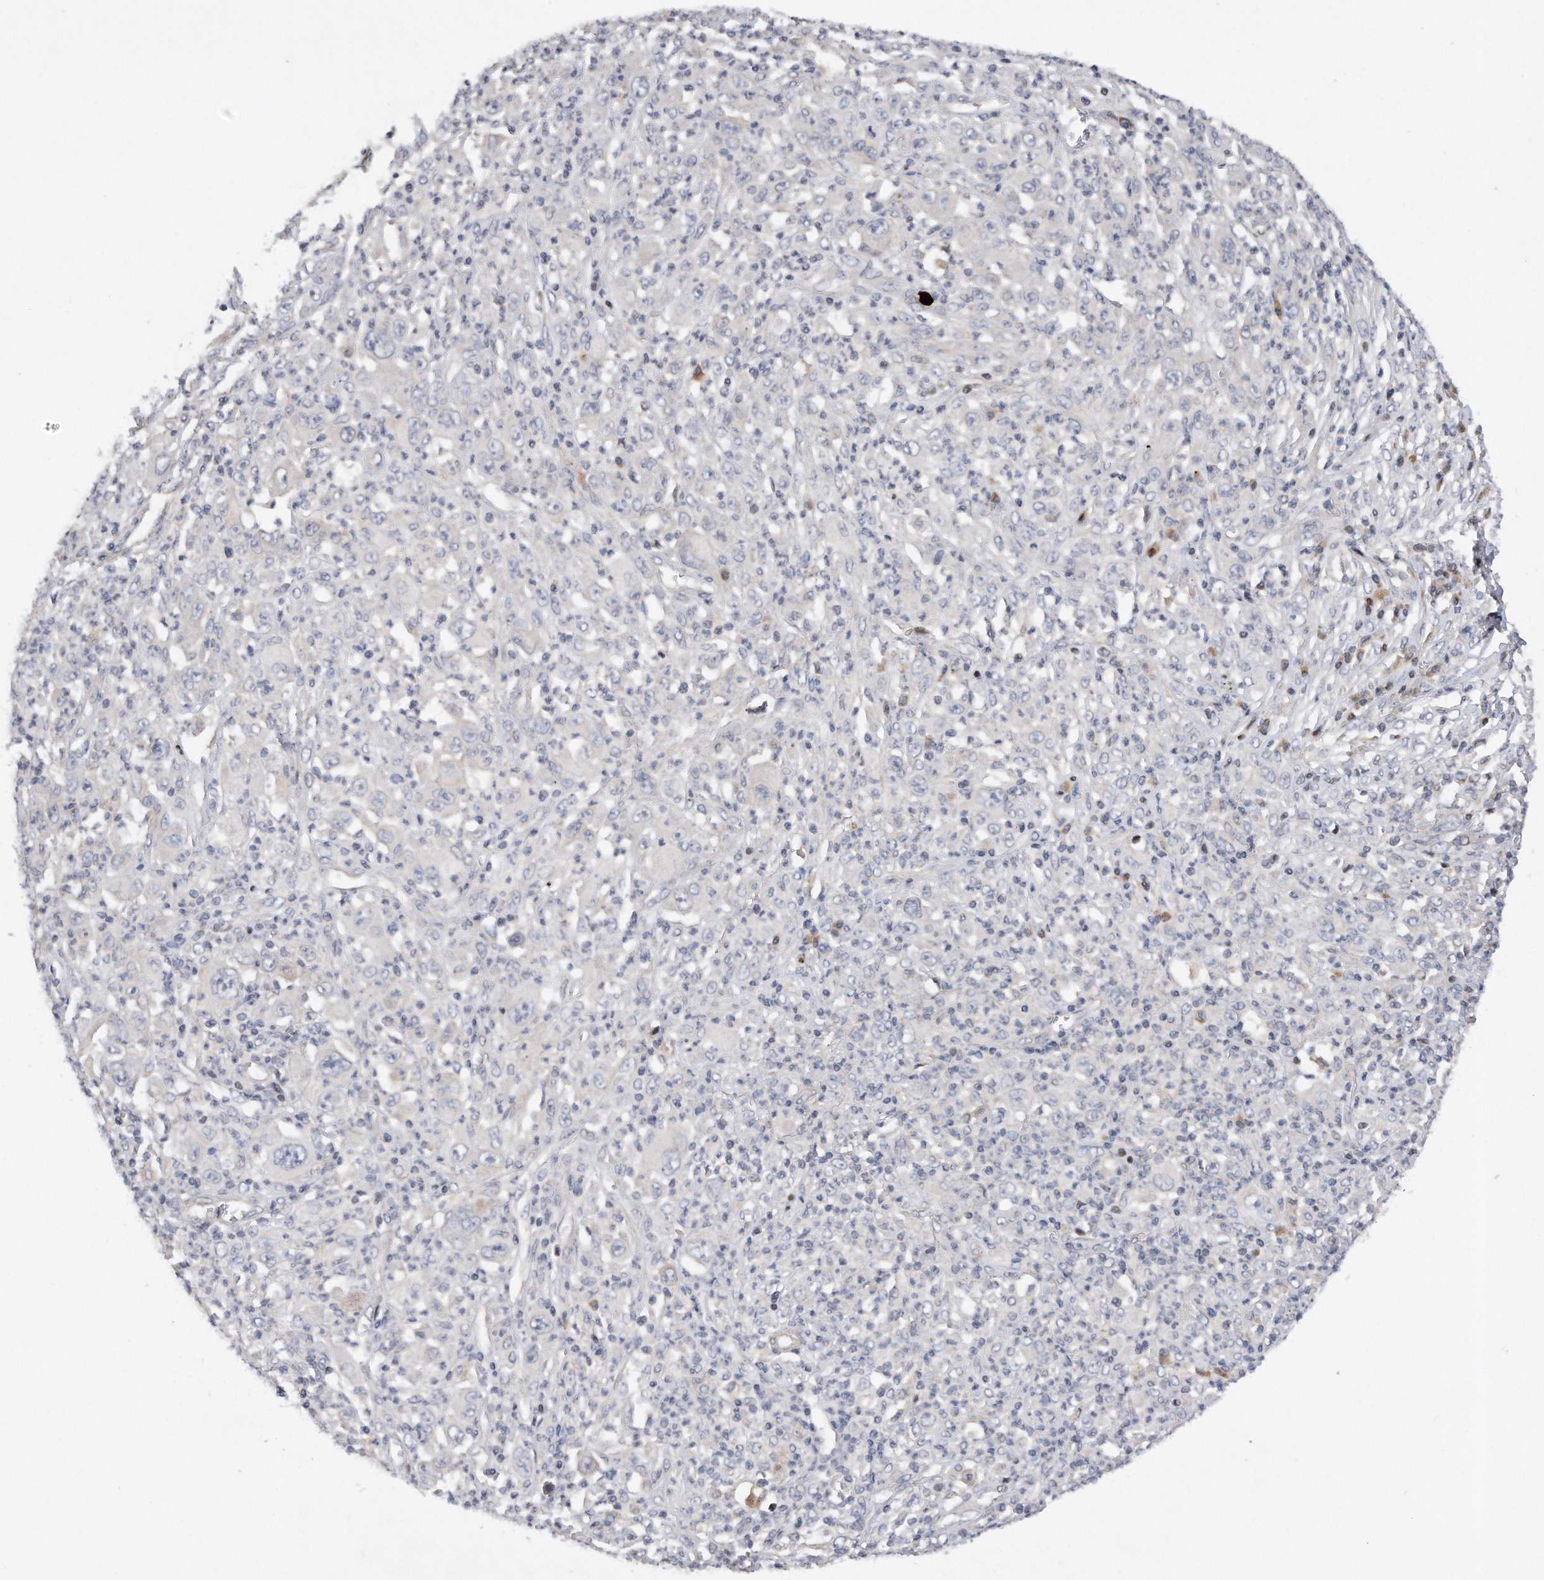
{"staining": {"intensity": "negative", "quantity": "none", "location": "none"}, "tissue": "melanoma", "cell_type": "Tumor cells", "image_type": "cancer", "snomed": [{"axis": "morphology", "description": "Malignant melanoma, Metastatic site"}, {"axis": "topography", "description": "Skin"}], "caption": "Melanoma was stained to show a protein in brown. There is no significant positivity in tumor cells. (Stains: DAB immunohistochemistry (IHC) with hematoxylin counter stain, Microscopy: brightfield microscopy at high magnification).", "gene": "CDH12", "patient": {"sex": "female", "age": 56}}